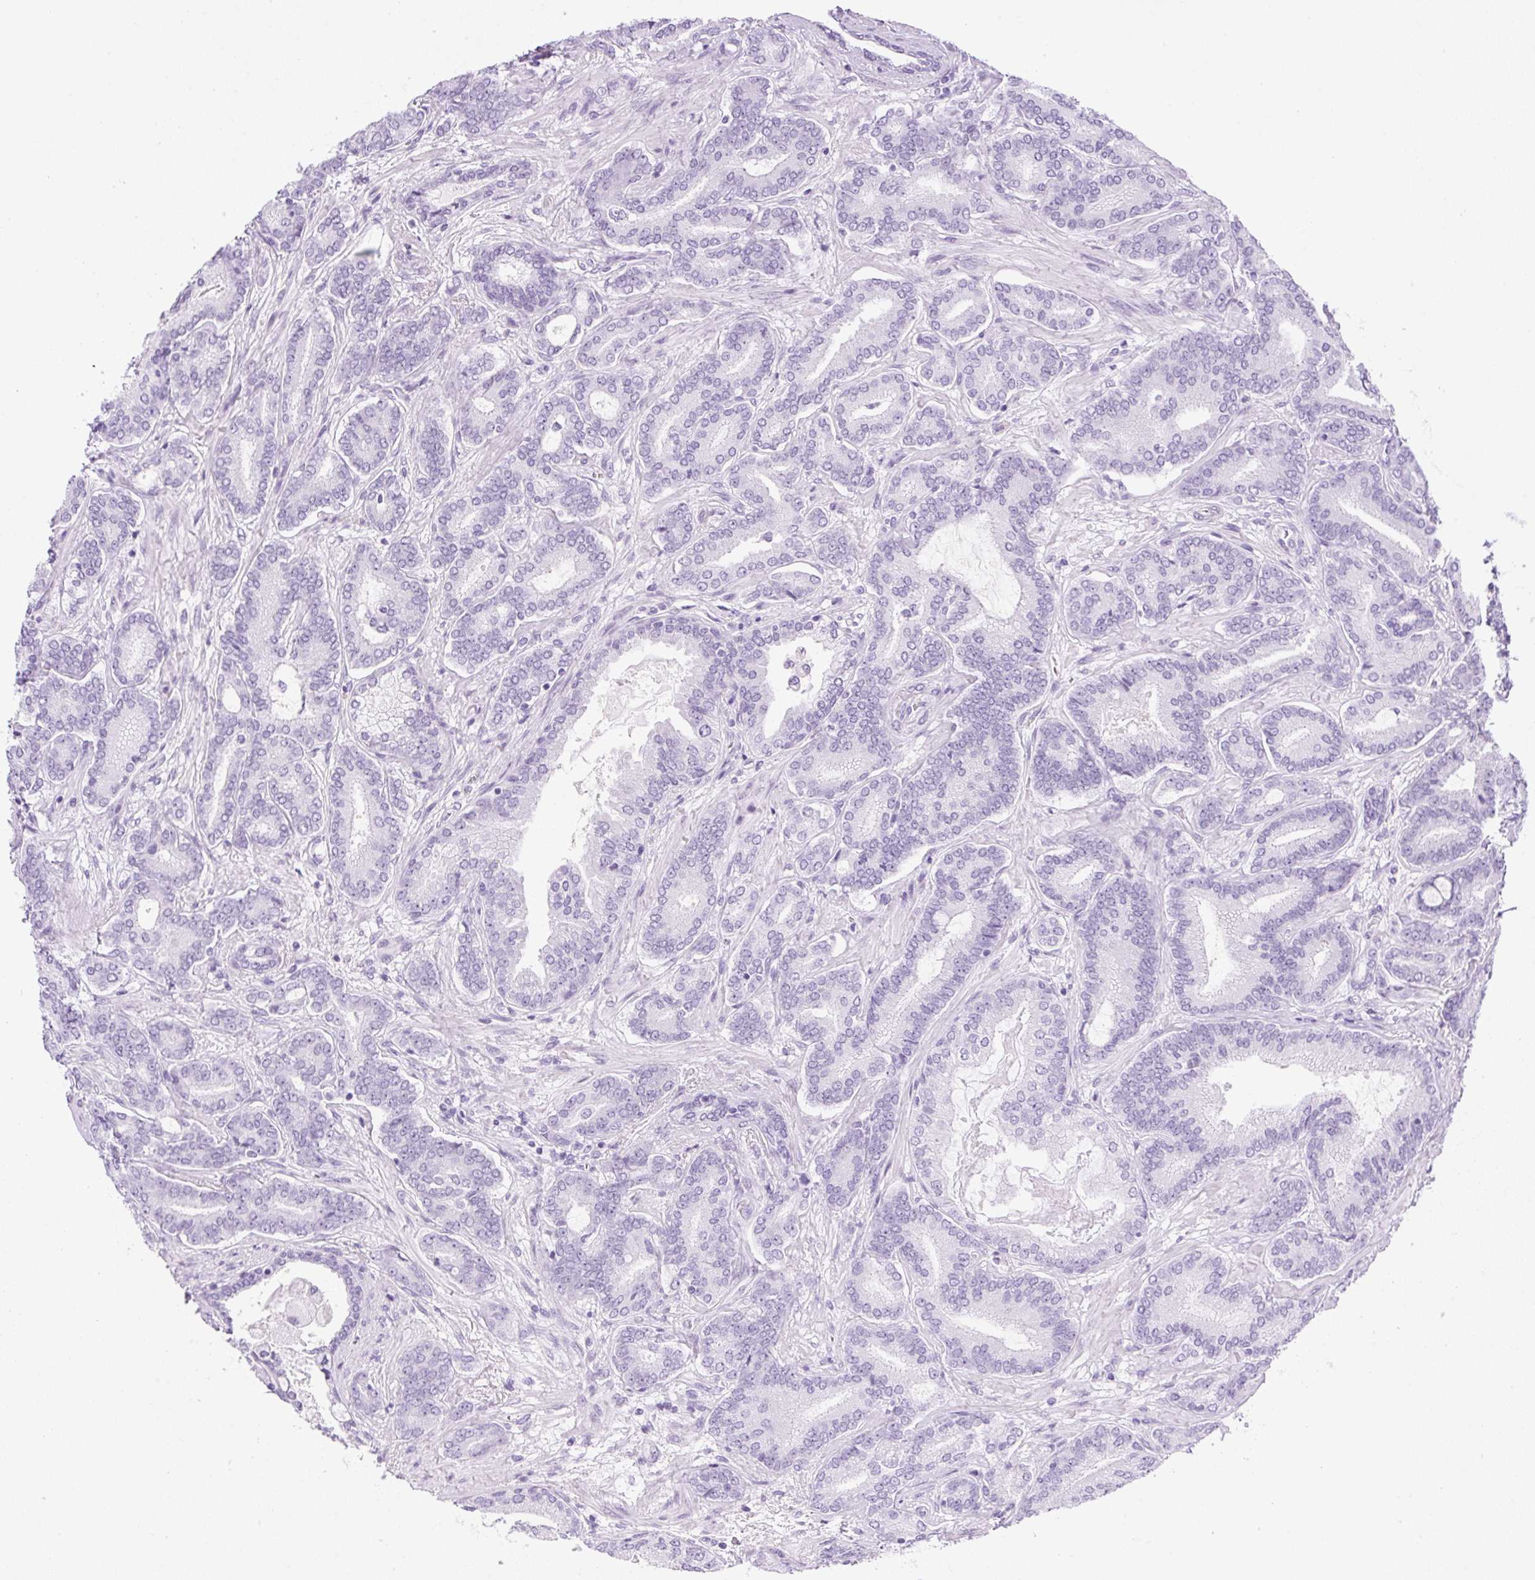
{"staining": {"intensity": "negative", "quantity": "none", "location": "none"}, "tissue": "prostate cancer", "cell_type": "Tumor cells", "image_type": "cancer", "snomed": [{"axis": "morphology", "description": "Adenocarcinoma, High grade"}, {"axis": "topography", "description": "Prostate"}], "caption": "High magnification brightfield microscopy of prostate cancer (adenocarcinoma (high-grade)) stained with DAB (brown) and counterstained with hematoxylin (blue): tumor cells show no significant expression.", "gene": "SPRR4", "patient": {"sex": "male", "age": 62}}